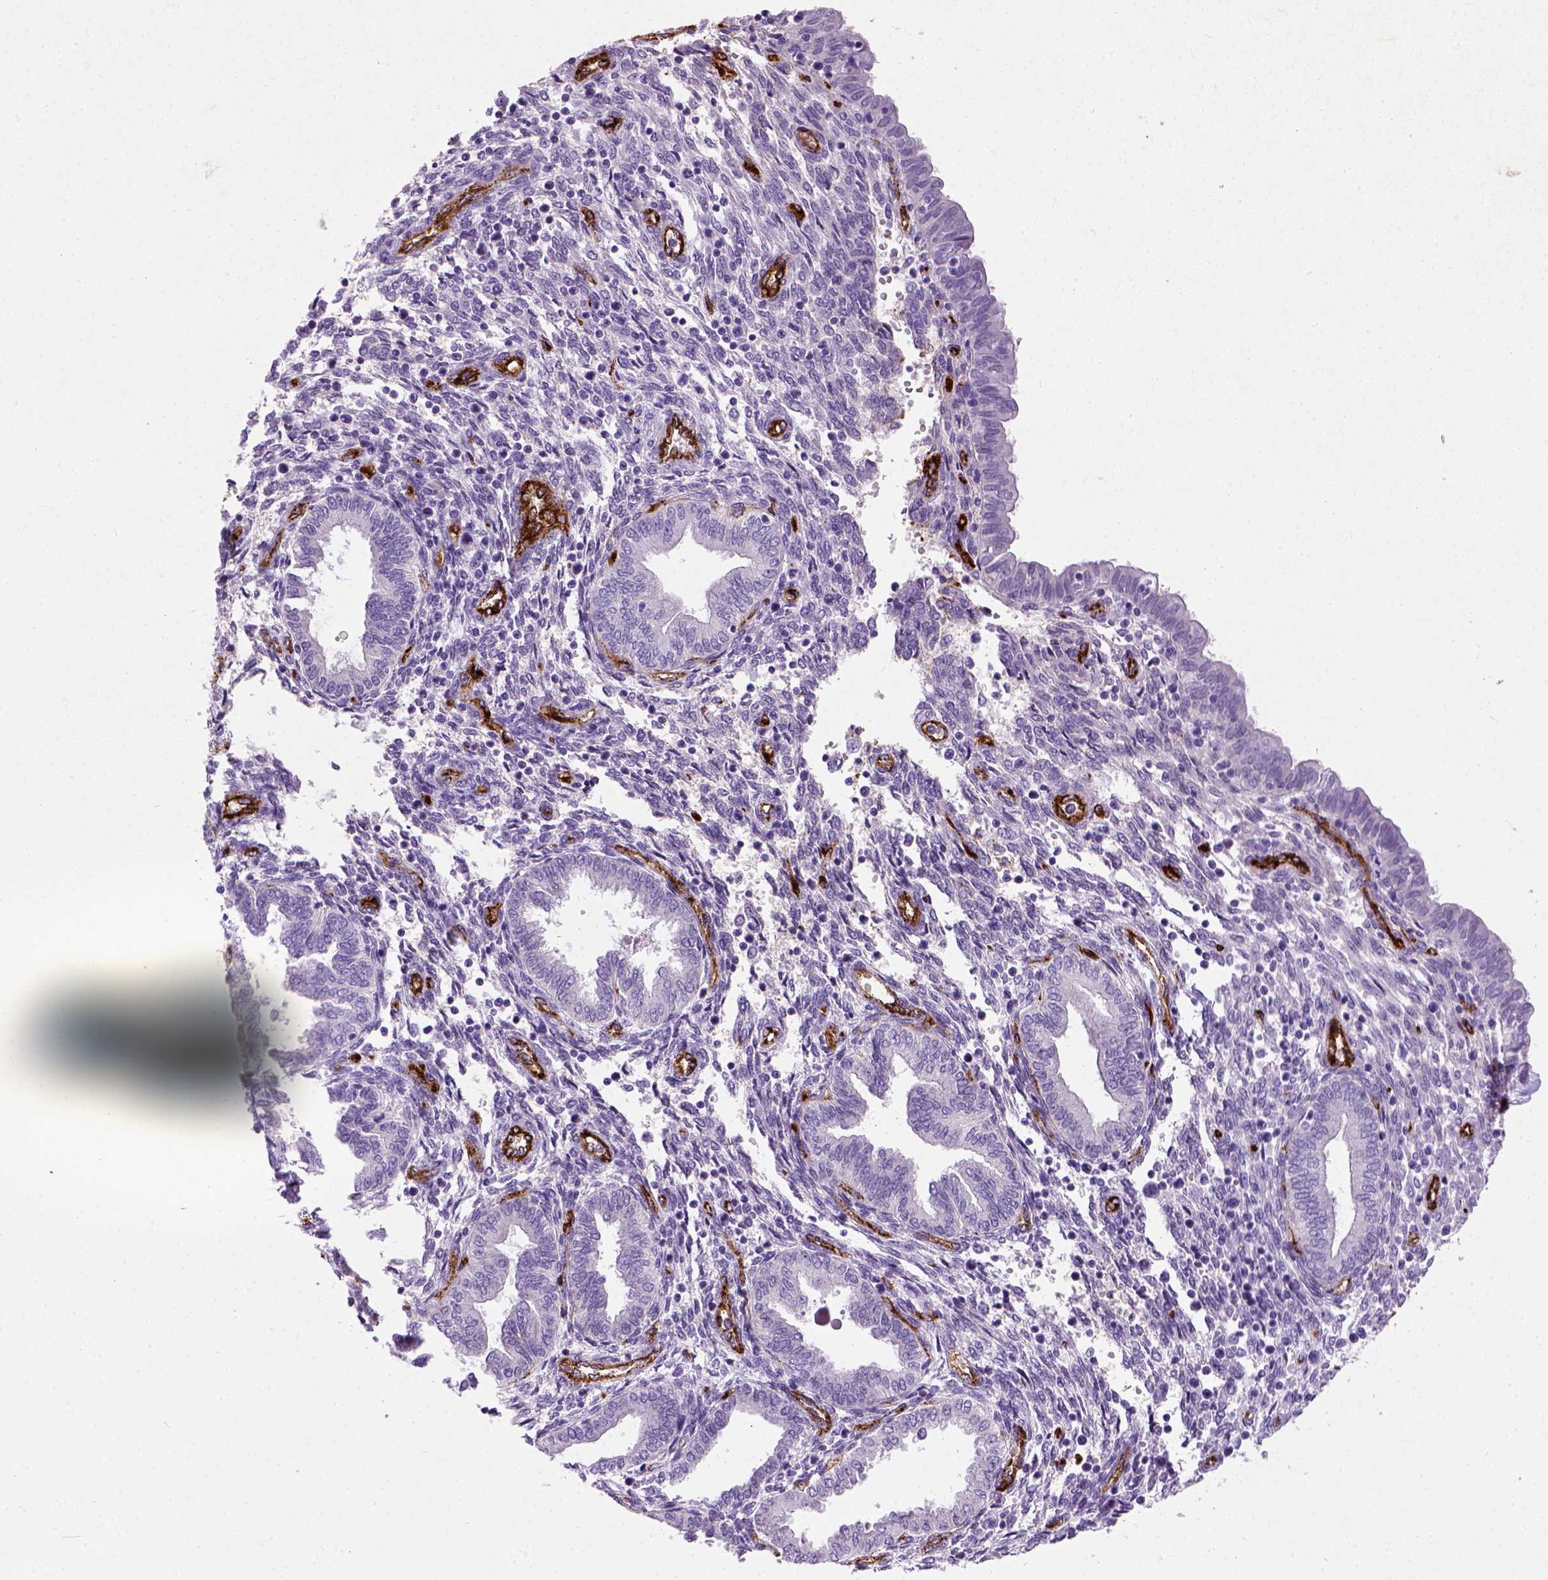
{"staining": {"intensity": "negative", "quantity": "none", "location": "none"}, "tissue": "endometrium", "cell_type": "Cells in endometrial stroma", "image_type": "normal", "snomed": [{"axis": "morphology", "description": "Normal tissue, NOS"}, {"axis": "topography", "description": "Endometrium"}], "caption": "This is a image of immunohistochemistry (IHC) staining of benign endometrium, which shows no expression in cells in endometrial stroma.", "gene": "VWF", "patient": {"sex": "female", "age": 42}}